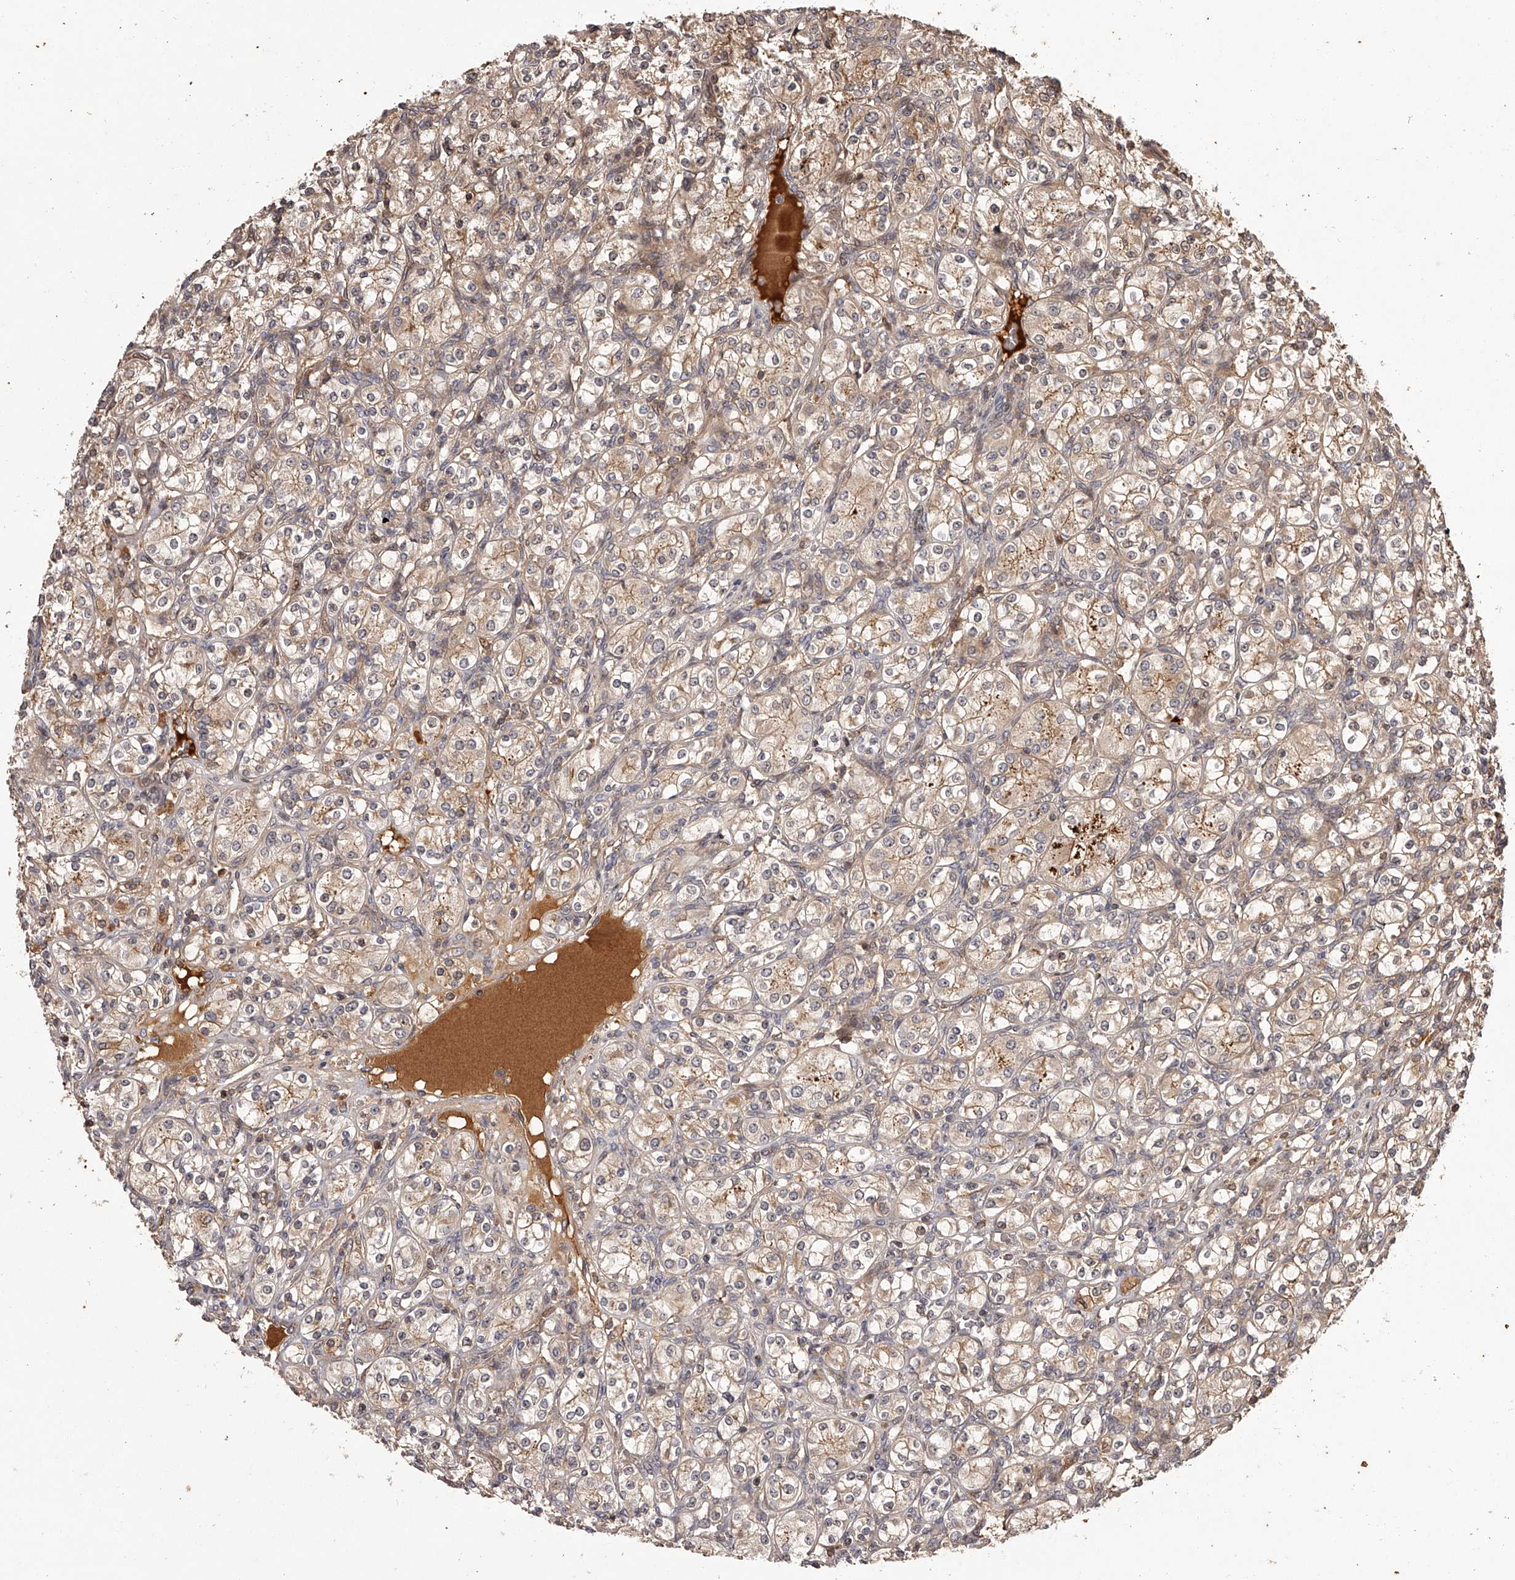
{"staining": {"intensity": "weak", "quantity": ">75%", "location": "cytoplasmic/membranous"}, "tissue": "renal cancer", "cell_type": "Tumor cells", "image_type": "cancer", "snomed": [{"axis": "morphology", "description": "Adenocarcinoma, NOS"}, {"axis": "topography", "description": "Kidney"}], "caption": "Immunohistochemical staining of human renal cancer displays low levels of weak cytoplasmic/membranous protein expression in approximately >75% of tumor cells. The staining is performed using DAB brown chromogen to label protein expression. The nuclei are counter-stained blue using hematoxylin.", "gene": "CRYZL1", "patient": {"sex": "male", "age": 77}}